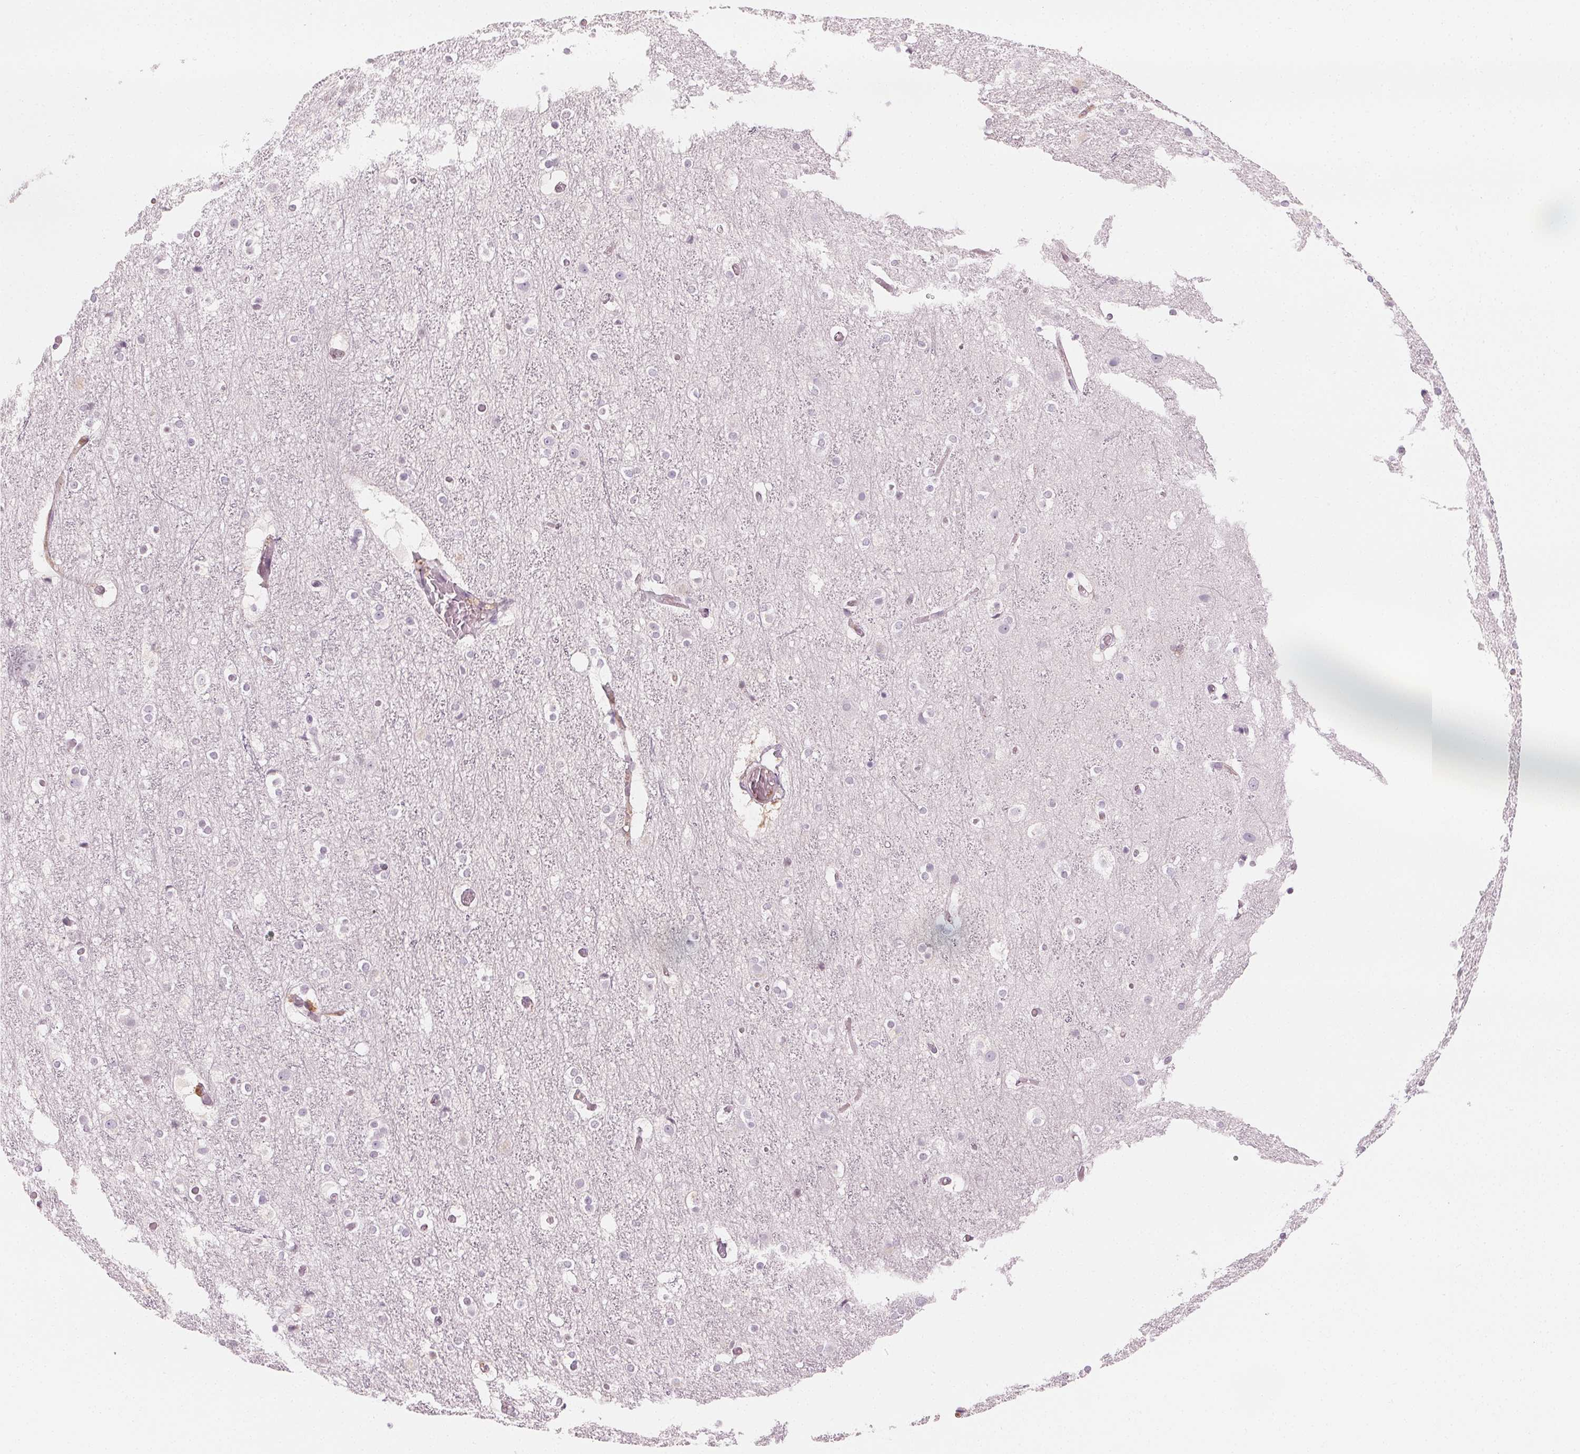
{"staining": {"intensity": "negative", "quantity": "none", "location": "none"}, "tissue": "cerebral cortex", "cell_type": "Endothelial cells", "image_type": "normal", "snomed": [{"axis": "morphology", "description": "Normal tissue, NOS"}, {"axis": "topography", "description": "Cerebral cortex"}], "caption": "An immunohistochemistry photomicrograph of benign cerebral cortex is shown. There is no staining in endothelial cells of cerebral cortex. (IHC, brightfield microscopy, high magnification).", "gene": "AFM", "patient": {"sex": "female", "age": 52}}